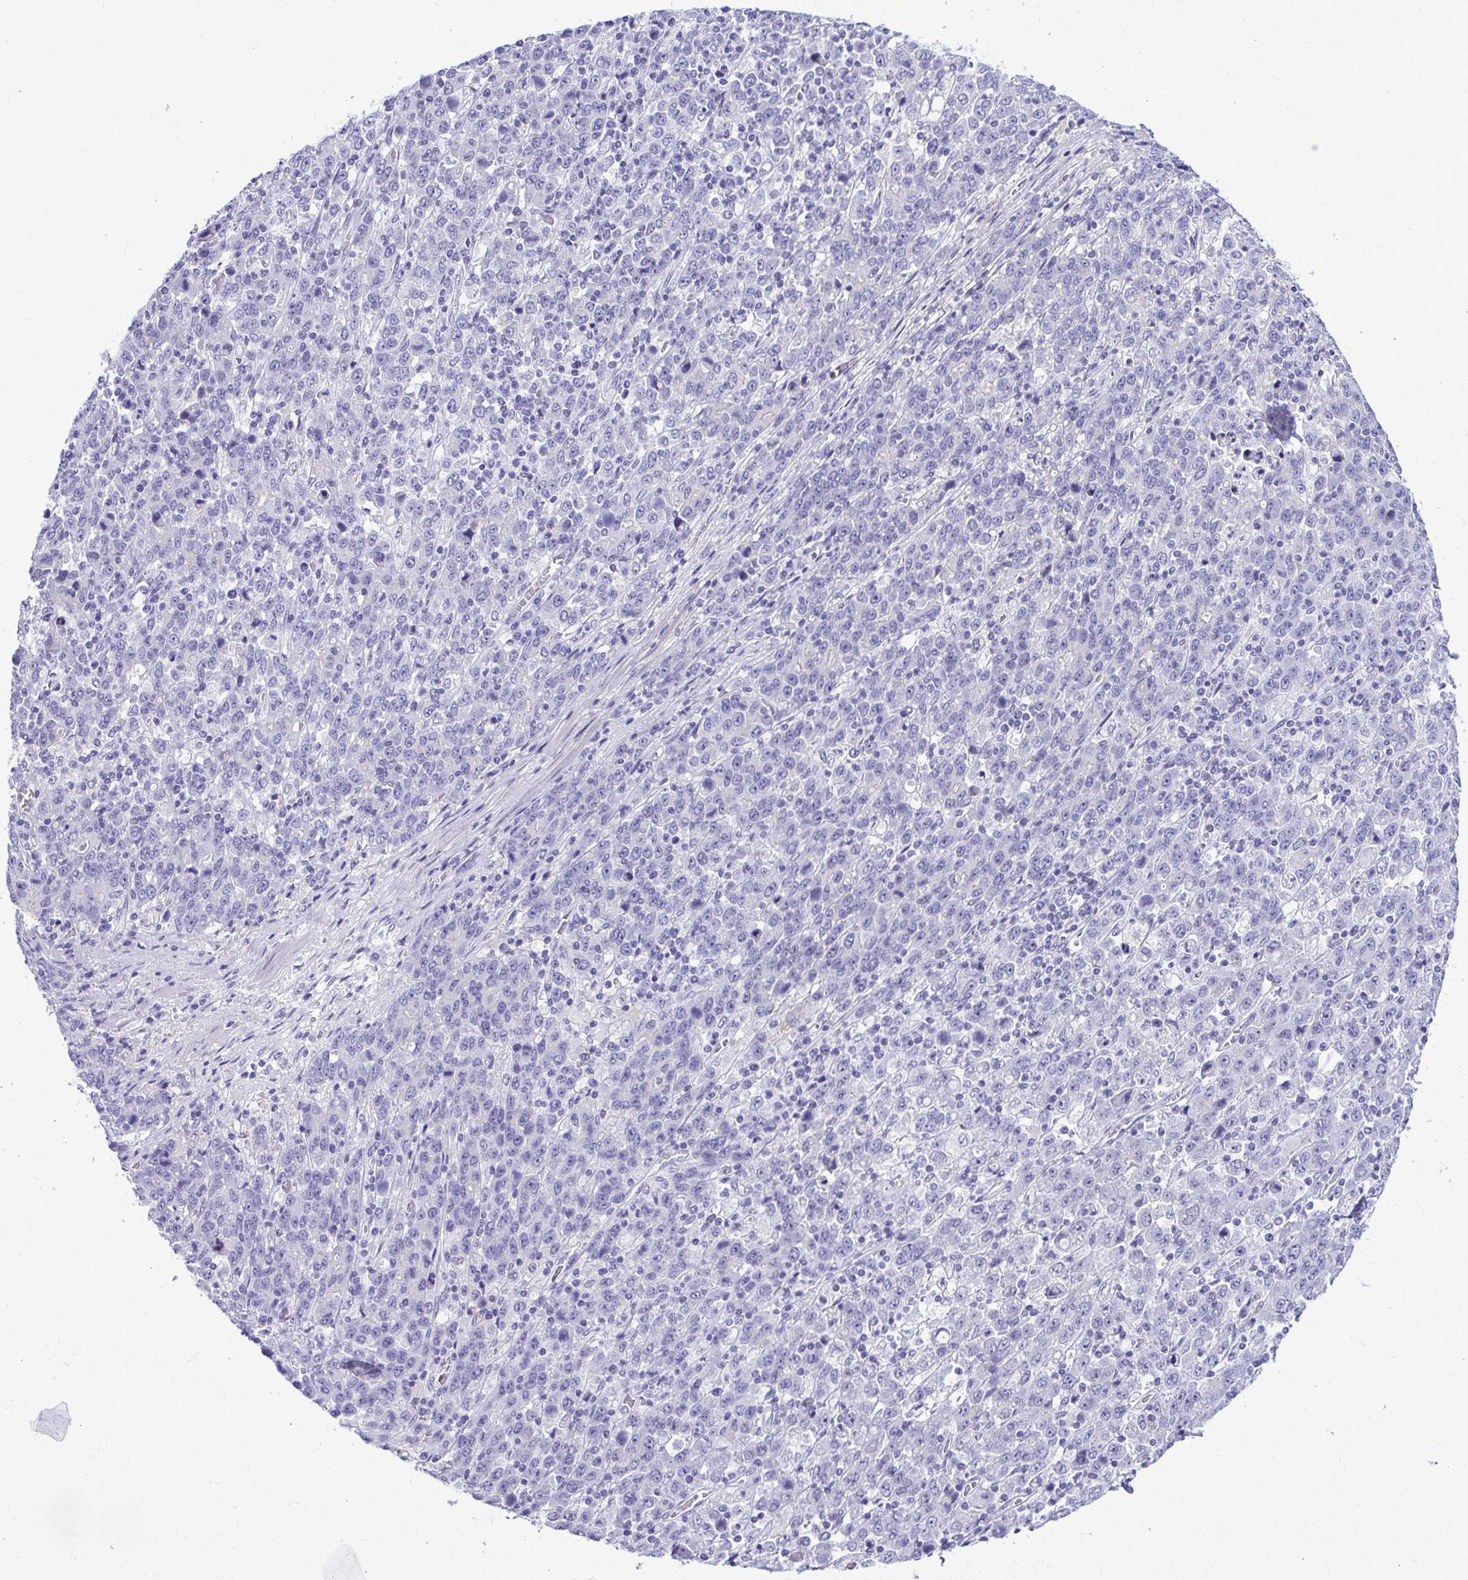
{"staining": {"intensity": "negative", "quantity": "none", "location": "none"}, "tissue": "stomach cancer", "cell_type": "Tumor cells", "image_type": "cancer", "snomed": [{"axis": "morphology", "description": "Adenocarcinoma, NOS"}, {"axis": "topography", "description": "Stomach, upper"}], "caption": "High power microscopy histopathology image of an immunohistochemistry image of stomach adenocarcinoma, revealing no significant expression in tumor cells.", "gene": "RASL11B", "patient": {"sex": "male", "age": 69}}